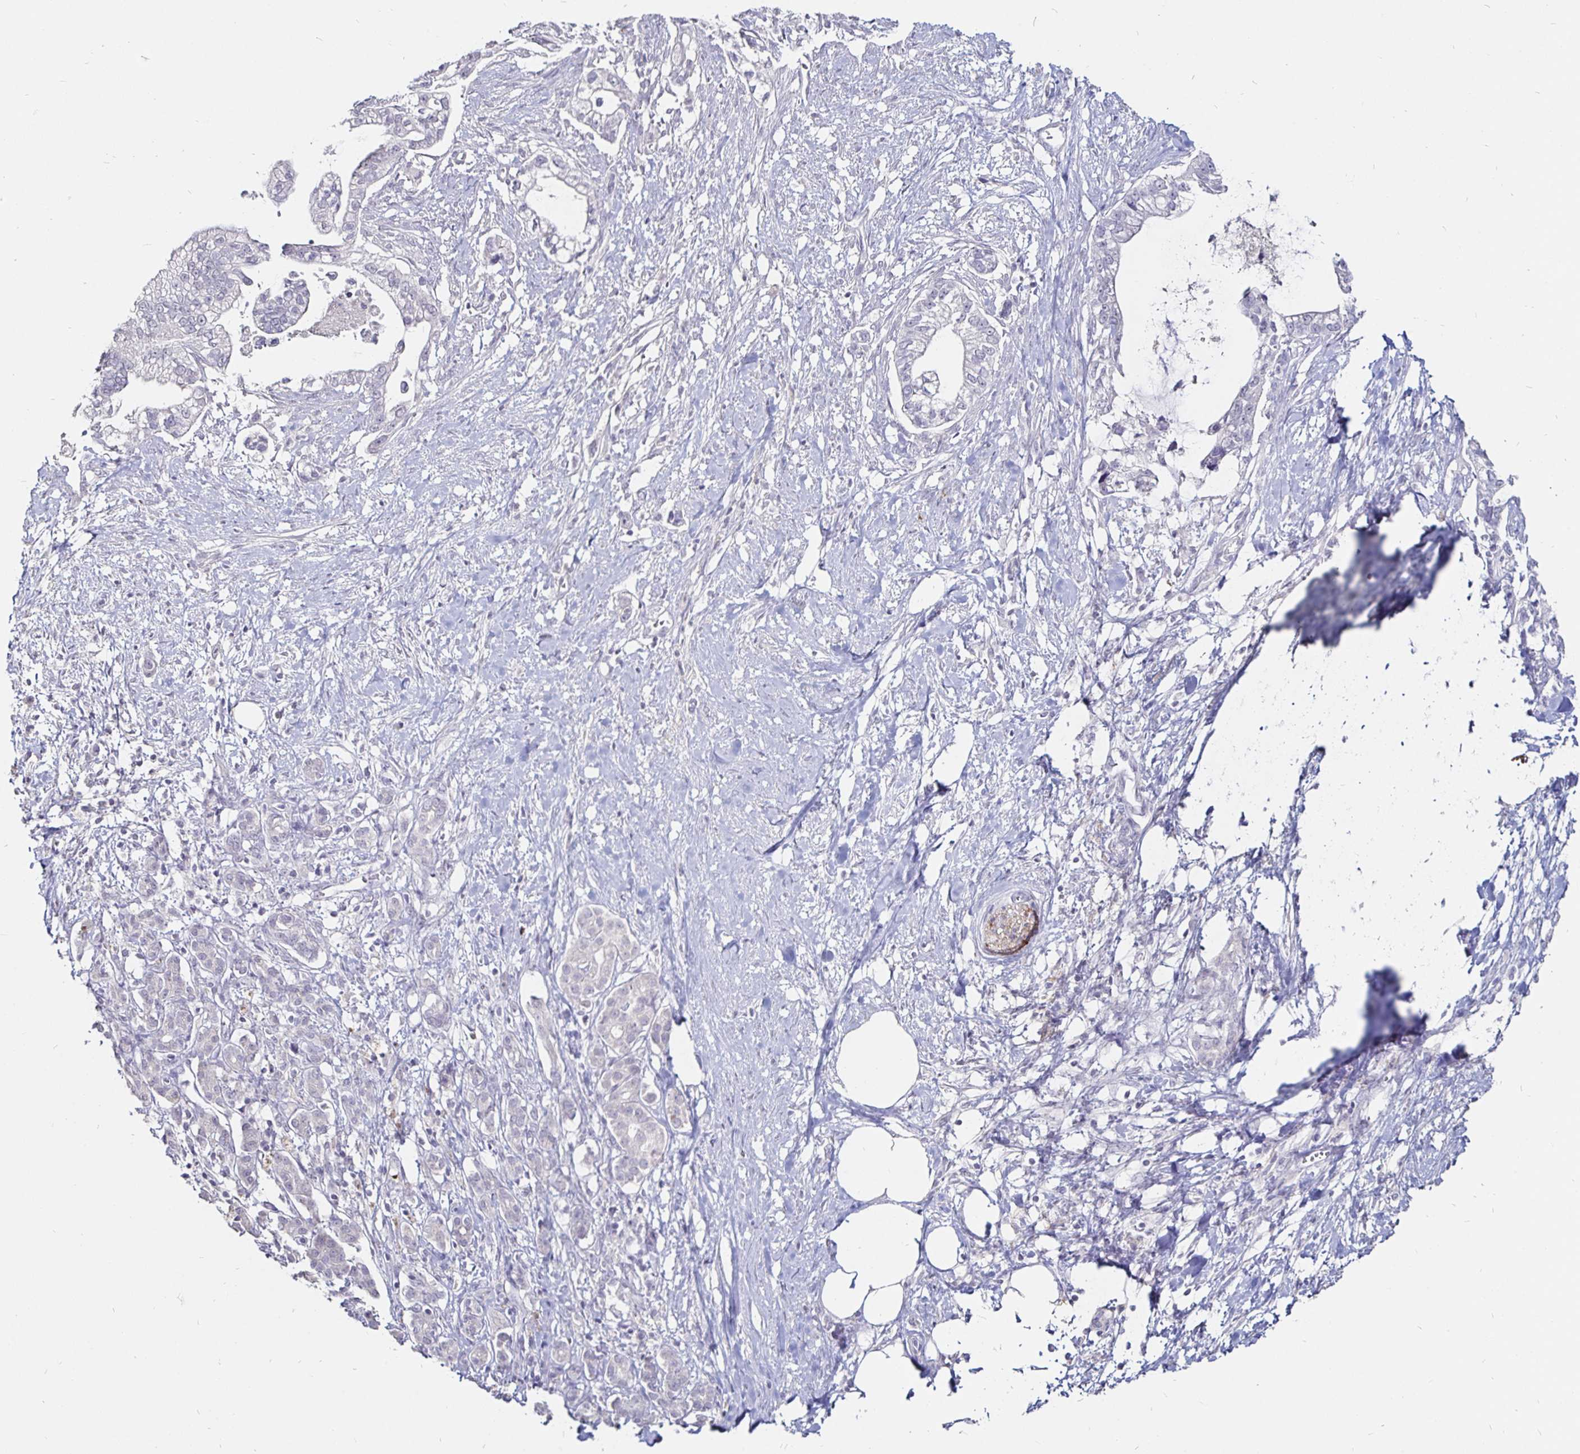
{"staining": {"intensity": "negative", "quantity": "none", "location": "none"}, "tissue": "pancreatic cancer", "cell_type": "Tumor cells", "image_type": "cancer", "snomed": [{"axis": "morphology", "description": "Adenocarcinoma, NOS"}, {"axis": "topography", "description": "Pancreas"}], "caption": "There is no significant expression in tumor cells of pancreatic cancer.", "gene": "FAIM2", "patient": {"sex": "male", "age": 70}}